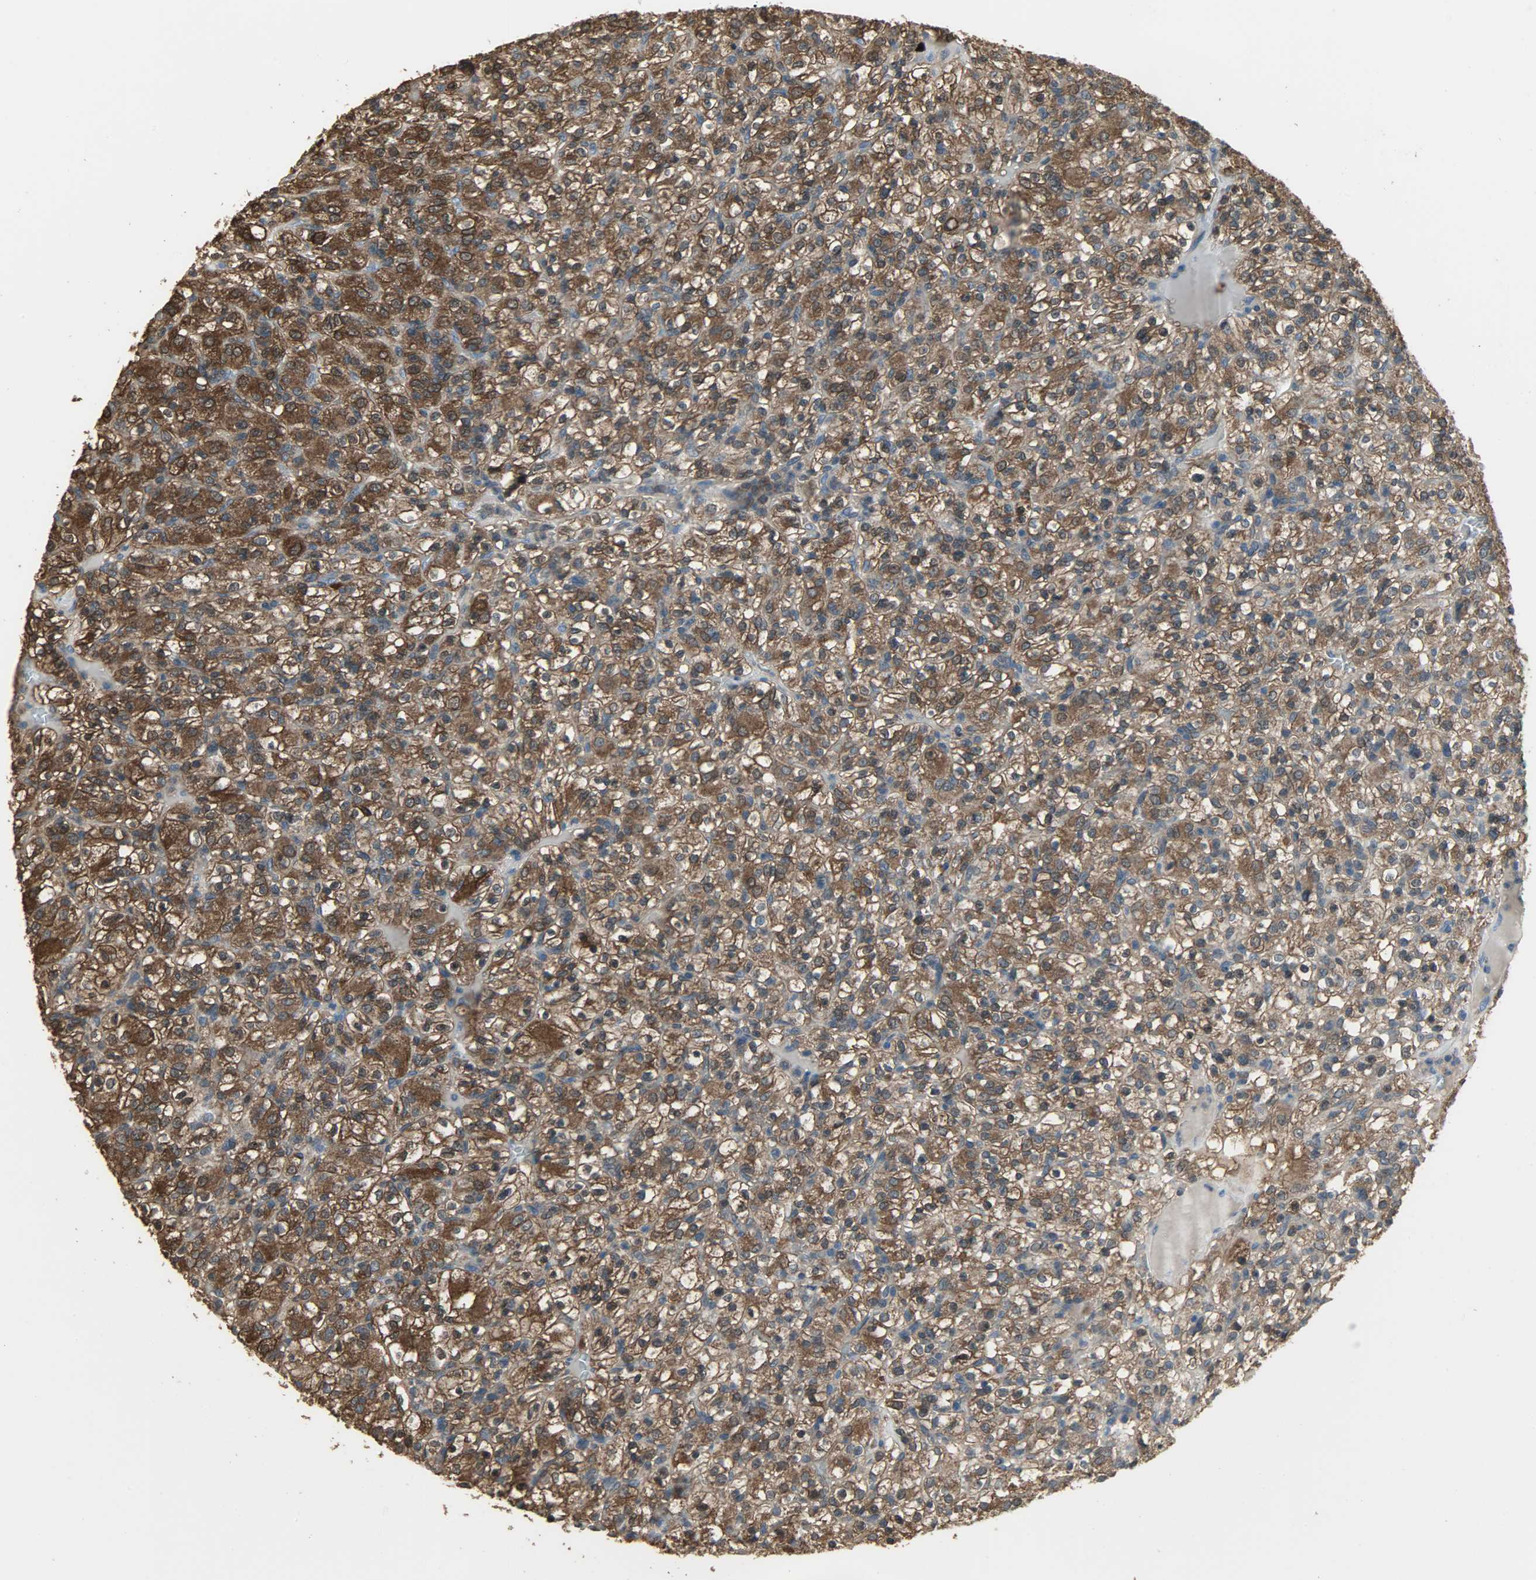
{"staining": {"intensity": "strong", "quantity": ">75%", "location": "cytoplasmic/membranous,nuclear"}, "tissue": "renal cancer", "cell_type": "Tumor cells", "image_type": "cancer", "snomed": [{"axis": "morphology", "description": "Normal tissue, NOS"}, {"axis": "morphology", "description": "Adenocarcinoma, NOS"}, {"axis": "topography", "description": "Kidney"}], "caption": "An image of adenocarcinoma (renal) stained for a protein exhibits strong cytoplasmic/membranous and nuclear brown staining in tumor cells.", "gene": "LDHB", "patient": {"sex": "female", "age": 72}}